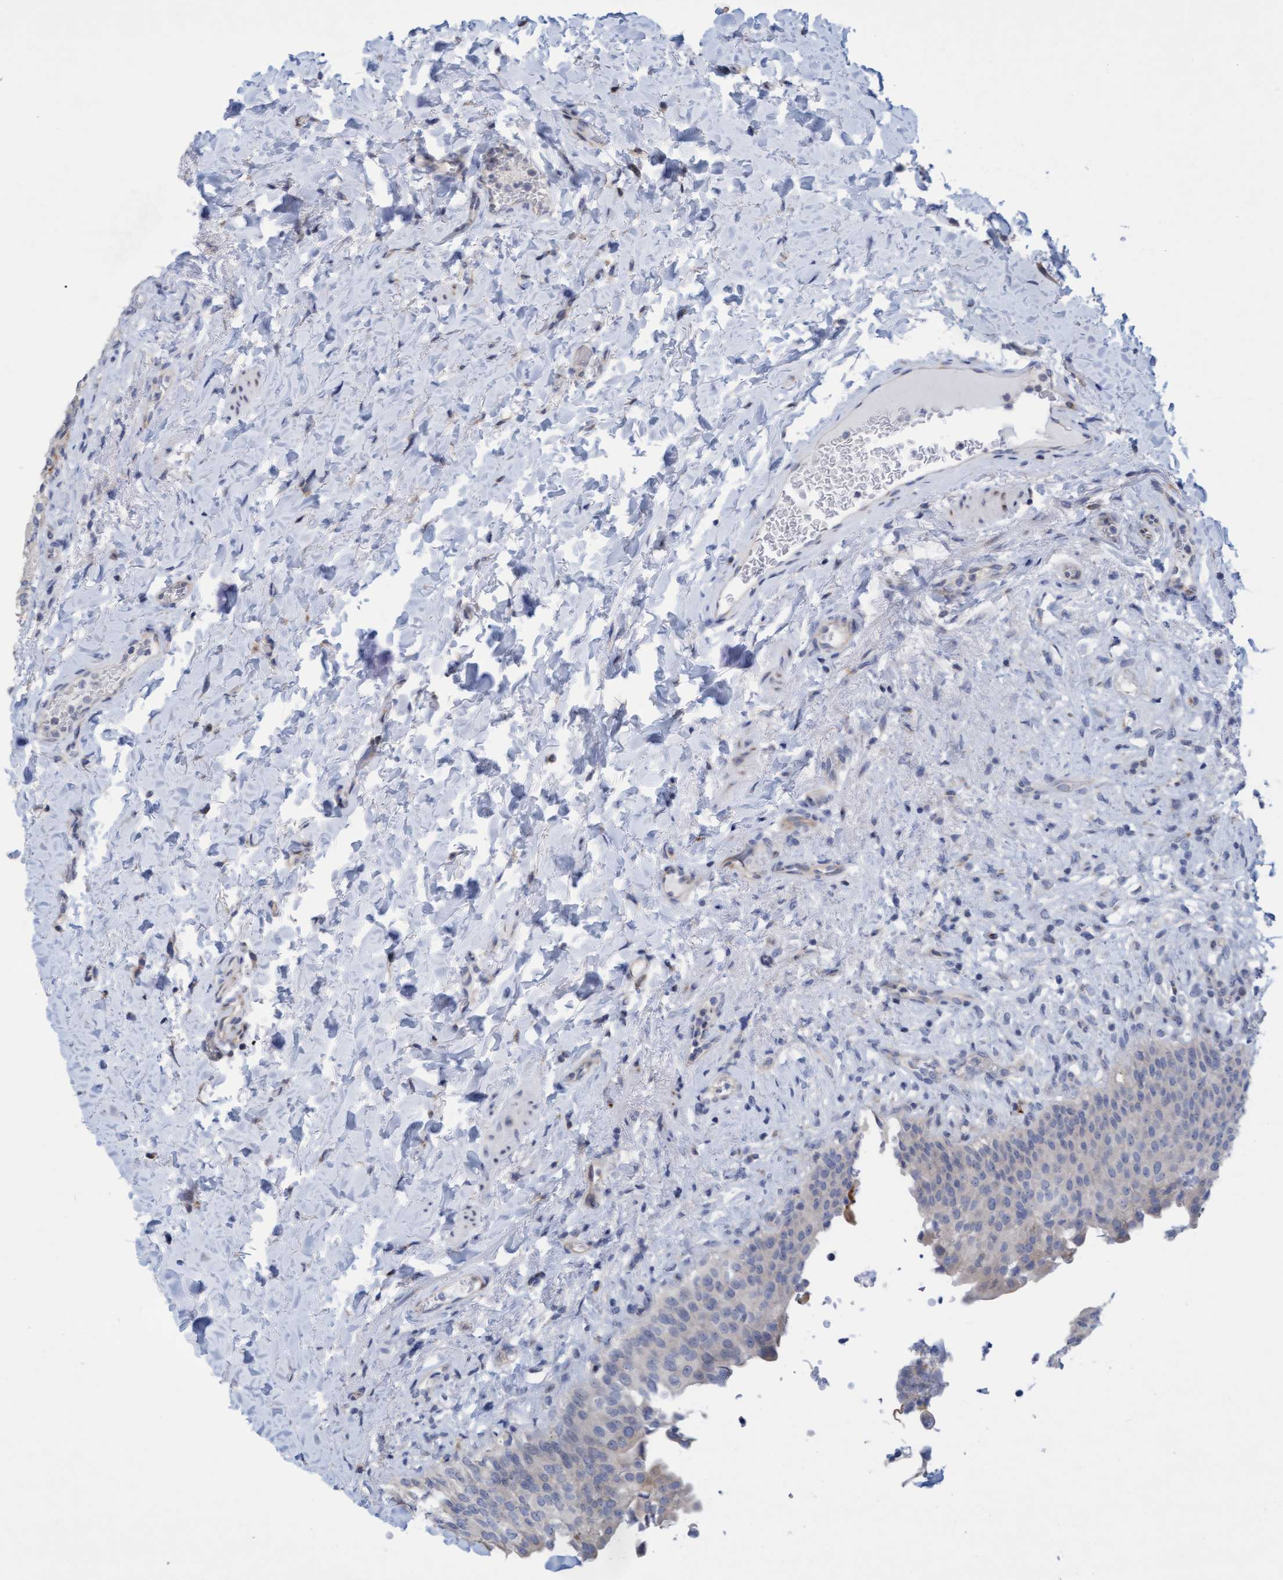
{"staining": {"intensity": "negative", "quantity": "none", "location": "none"}, "tissue": "urinary bladder", "cell_type": "Urothelial cells", "image_type": "normal", "snomed": [{"axis": "morphology", "description": "Normal tissue, NOS"}, {"axis": "topography", "description": "Urinary bladder"}], "caption": "High power microscopy photomicrograph of an immunohistochemistry photomicrograph of normal urinary bladder, revealing no significant staining in urothelial cells.", "gene": "SLC28A3", "patient": {"sex": "female", "age": 60}}